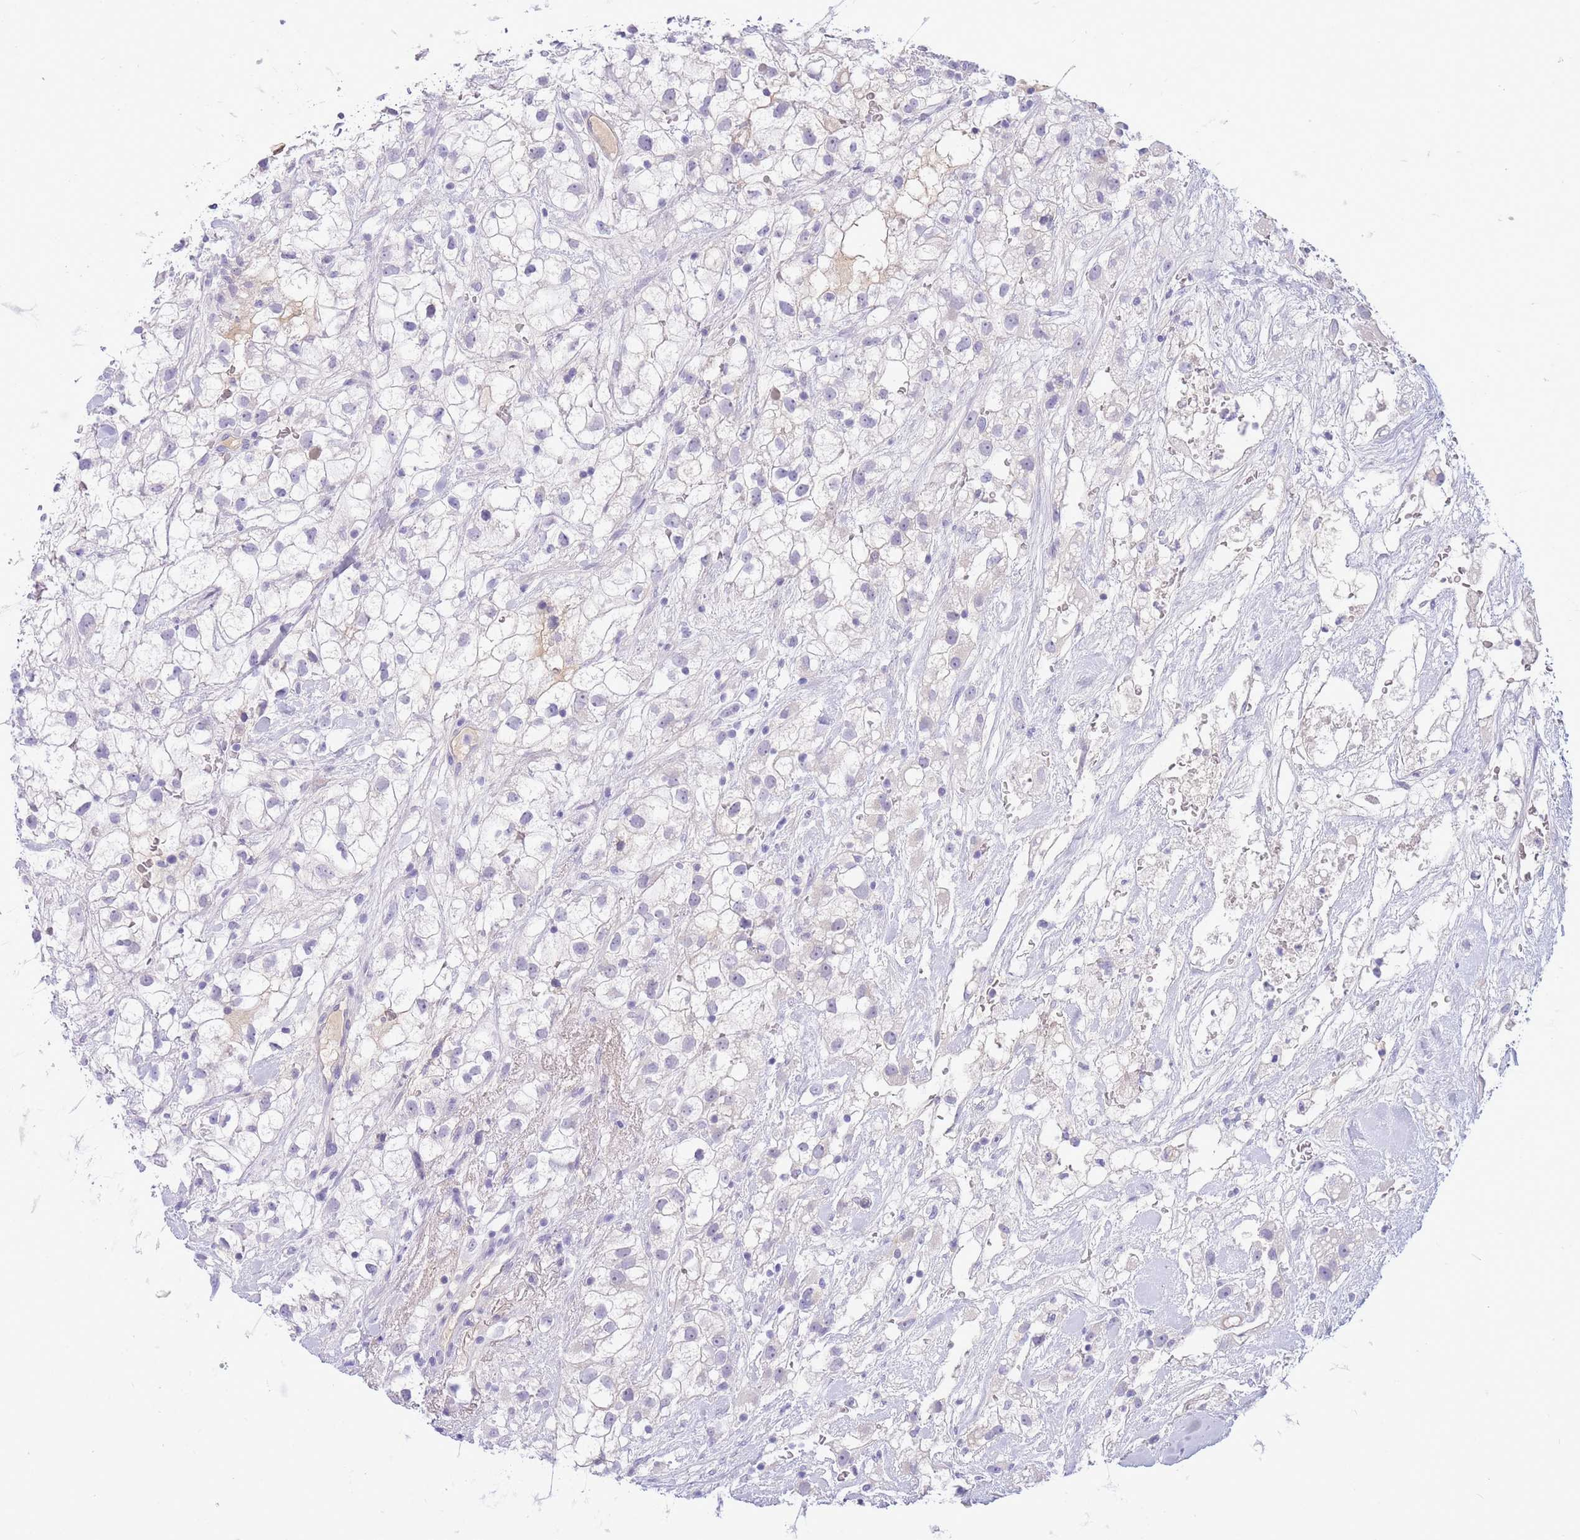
{"staining": {"intensity": "negative", "quantity": "none", "location": "none"}, "tissue": "renal cancer", "cell_type": "Tumor cells", "image_type": "cancer", "snomed": [{"axis": "morphology", "description": "Adenocarcinoma, NOS"}, {"axis": "topography", "description": "Kidney"}], "caption": "High magnification brightfield microscopy of renal cancer stained with DAB (3,3'-diaminobenzidine) (brown) and counterstained with hematoxylin (blue): tumor cells show no significant expression.", "gene": "ASAP3", "patient": {"sex": "male", "age": 59}}